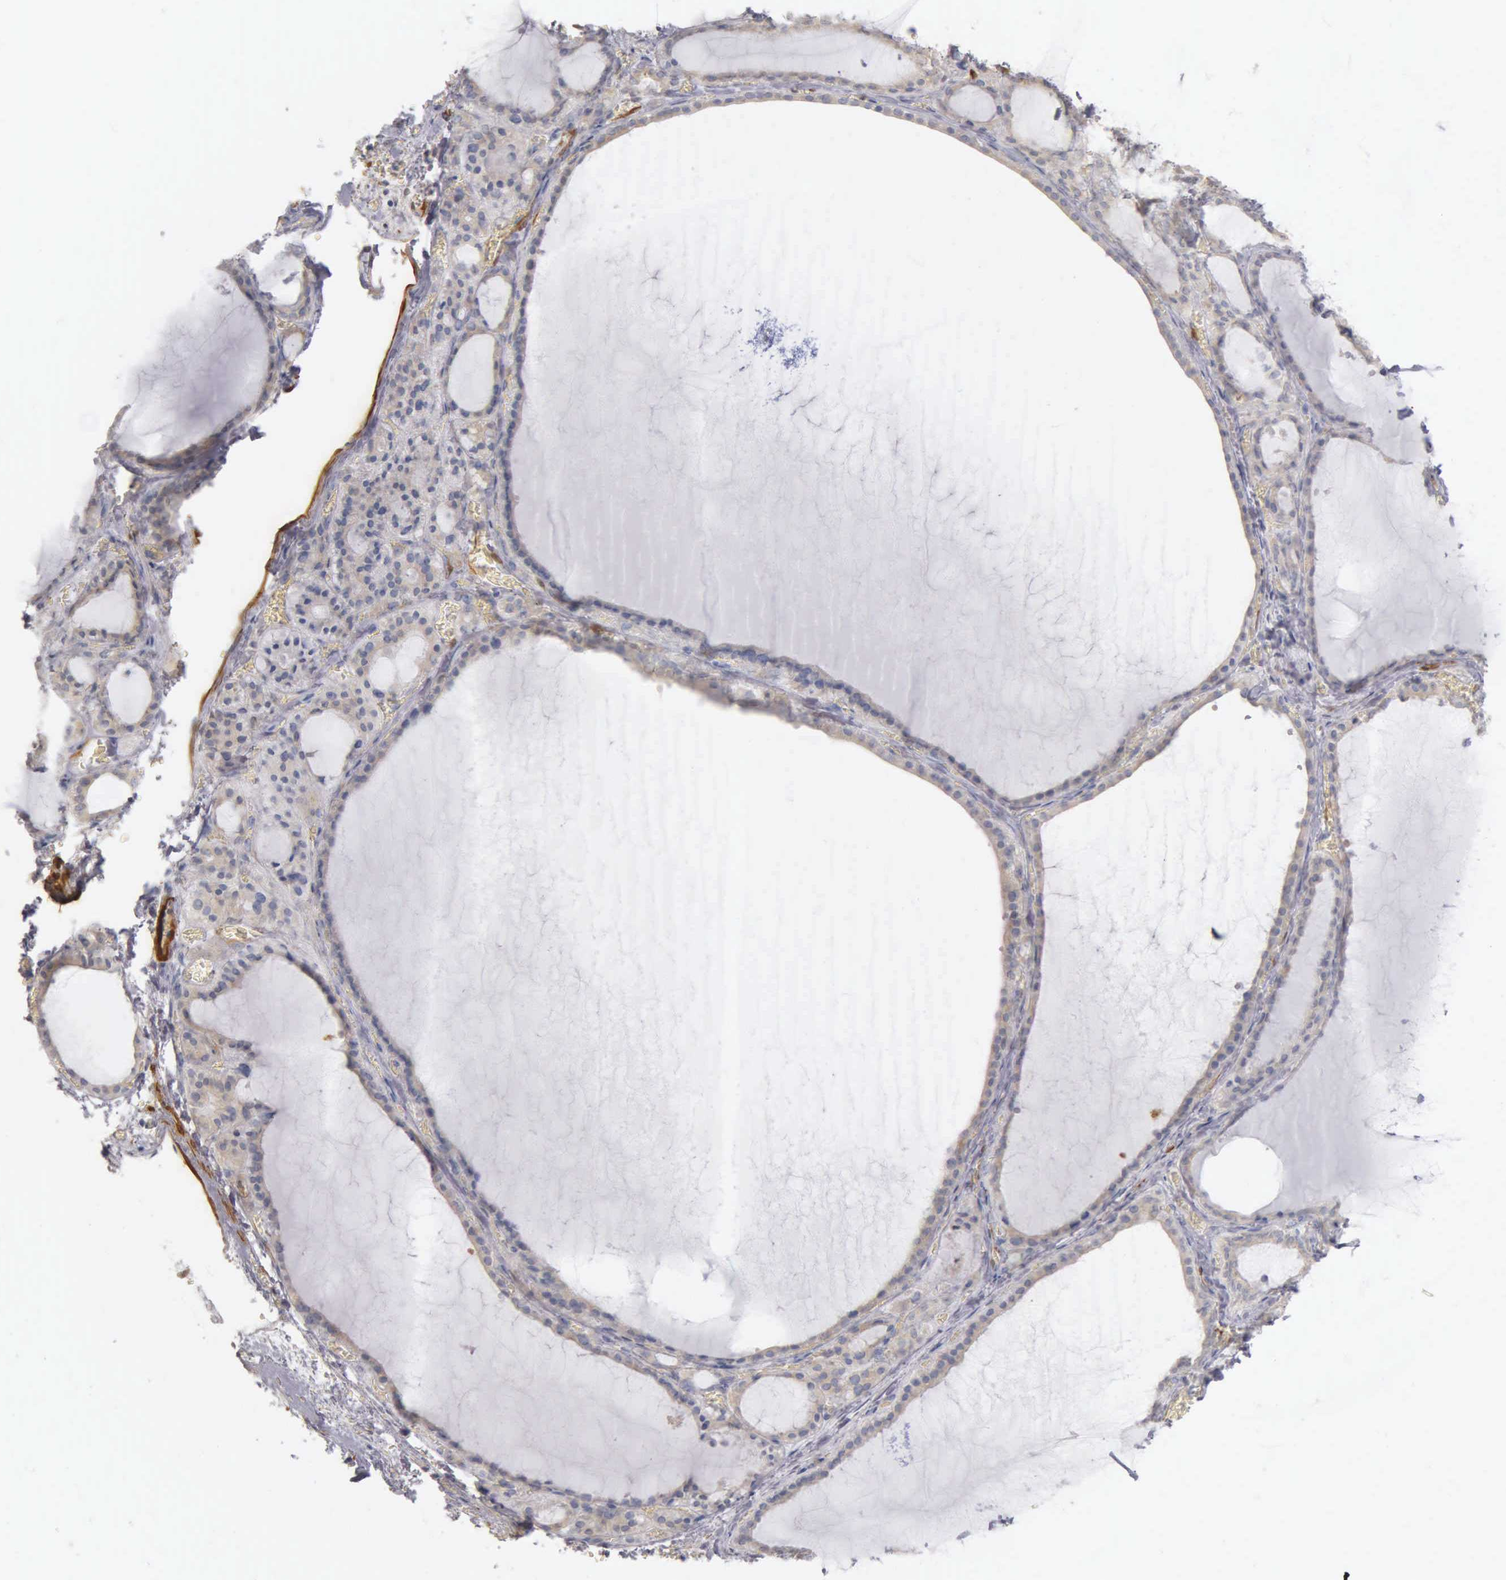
{"staining": {"intensity": "negative", "quantity": "none", "location": "none"}, "tissue": "thyroid gland", "cell_type": "Glandular cells", "image_type": "normal", "snomed": [{"axis": "morphology", "description": "Normal tissue, NOS"}, {"axis": "topography", "description": "Thyroid gland"}], "caption": "A high-resolution histopathology image shows IHC staining of benign thyroid gland, which demonstrates no significant staining in glandular cells. (DAB (3,3'-diaminobenzidine) IHC visualized using brightfield microscopy, high magnification).", "gene": "CNN1", "patient": {"sex": "female", "age": 55}}